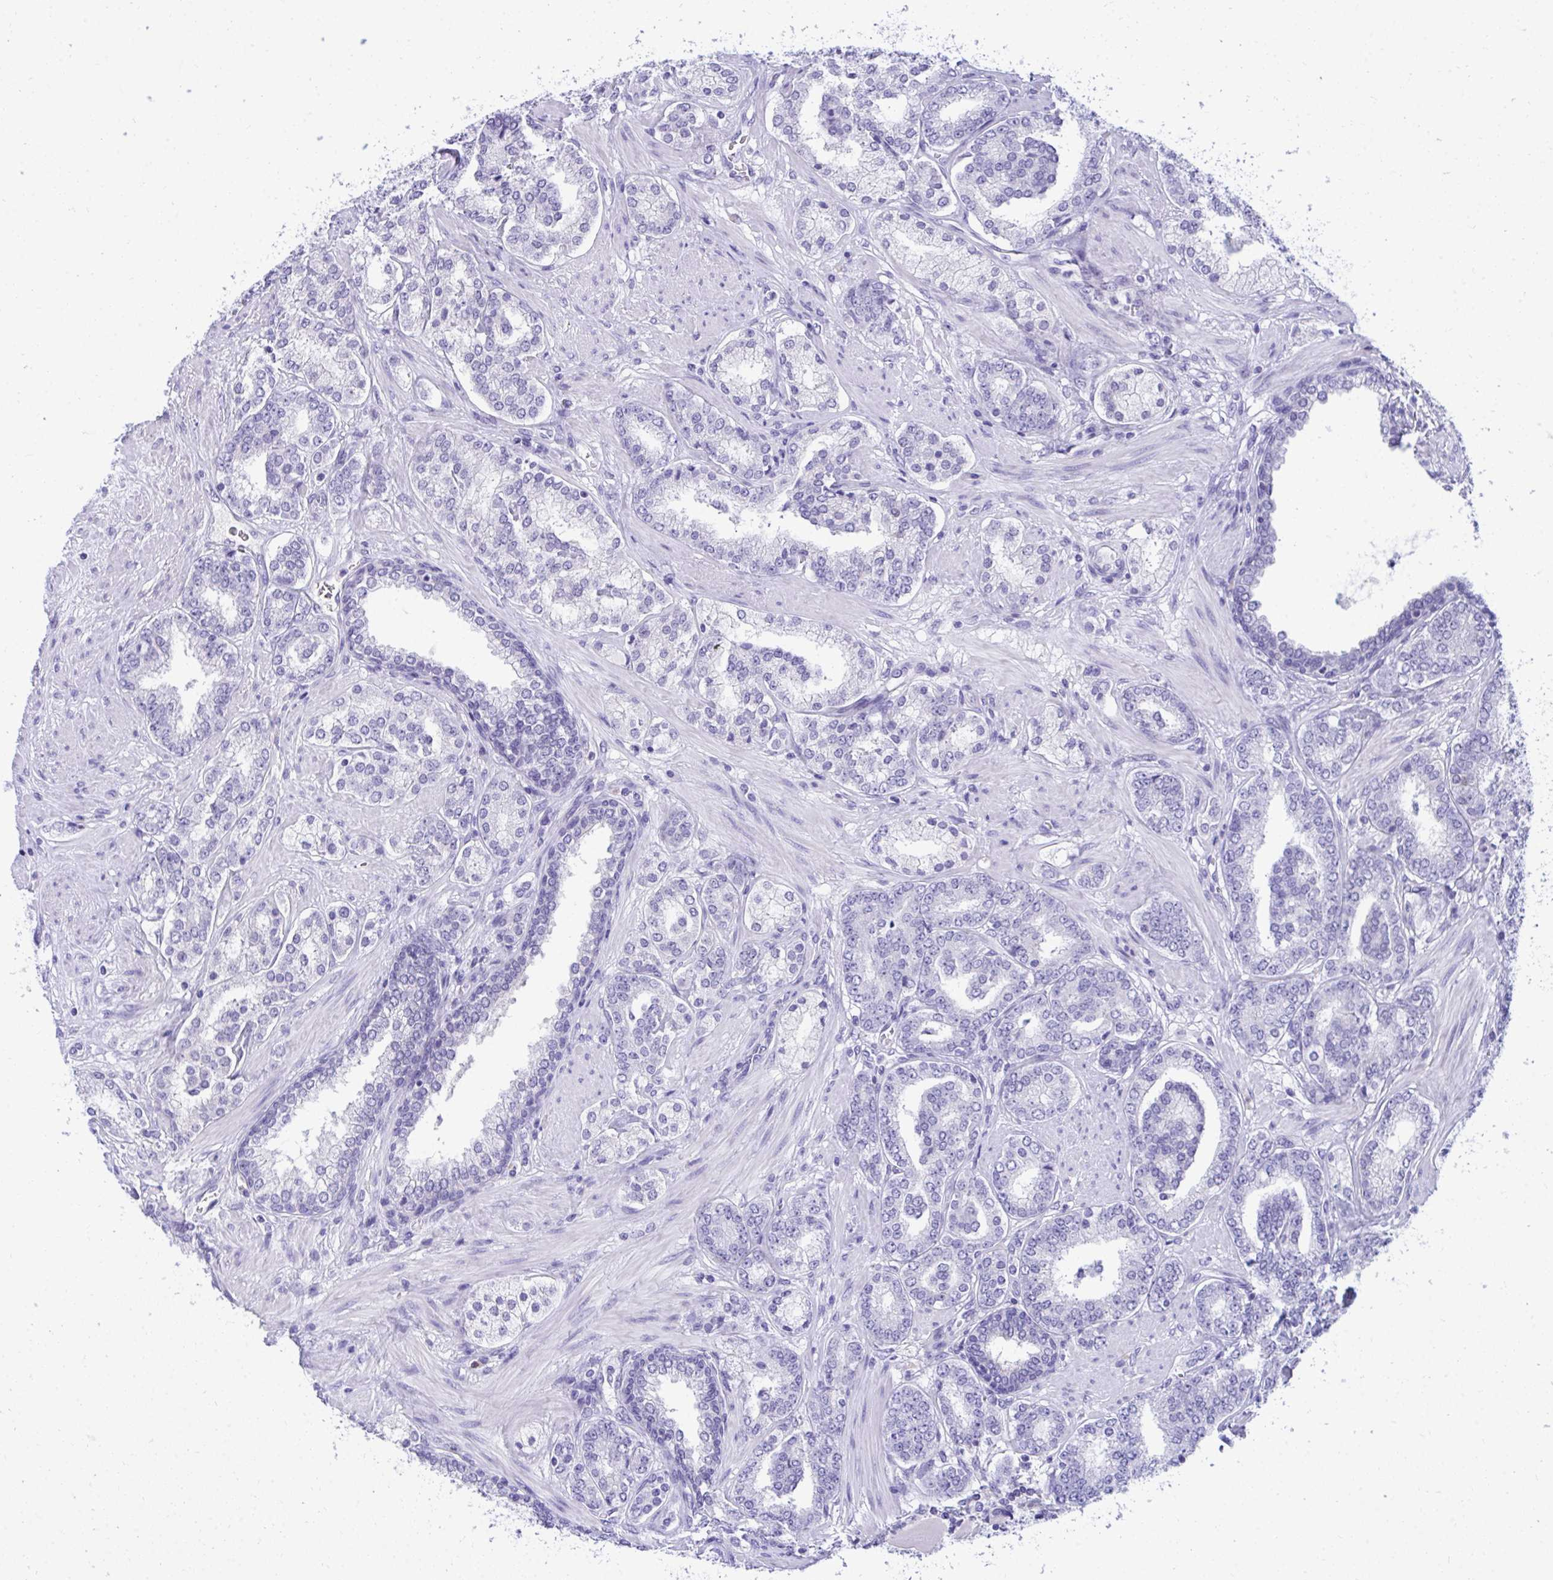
{"staining": {"intensity": "negative", "quantity": "none", "location": "none"}, "tissue": "prostate cancer", "cell_type": "Tumor cells", "image_type": "cancer", "snomed": [{"axis": "morphology", "description": "Adenocarcinoma, High grade"}, {"axis": "topography", "description": "Prostate"}], "caption": "Tumor cells are negative for protein expression in human high-grade adenocarcinoma (prostate).", "gene": "PGM2L1", "patient": {"sex": "male", "age": 62}}